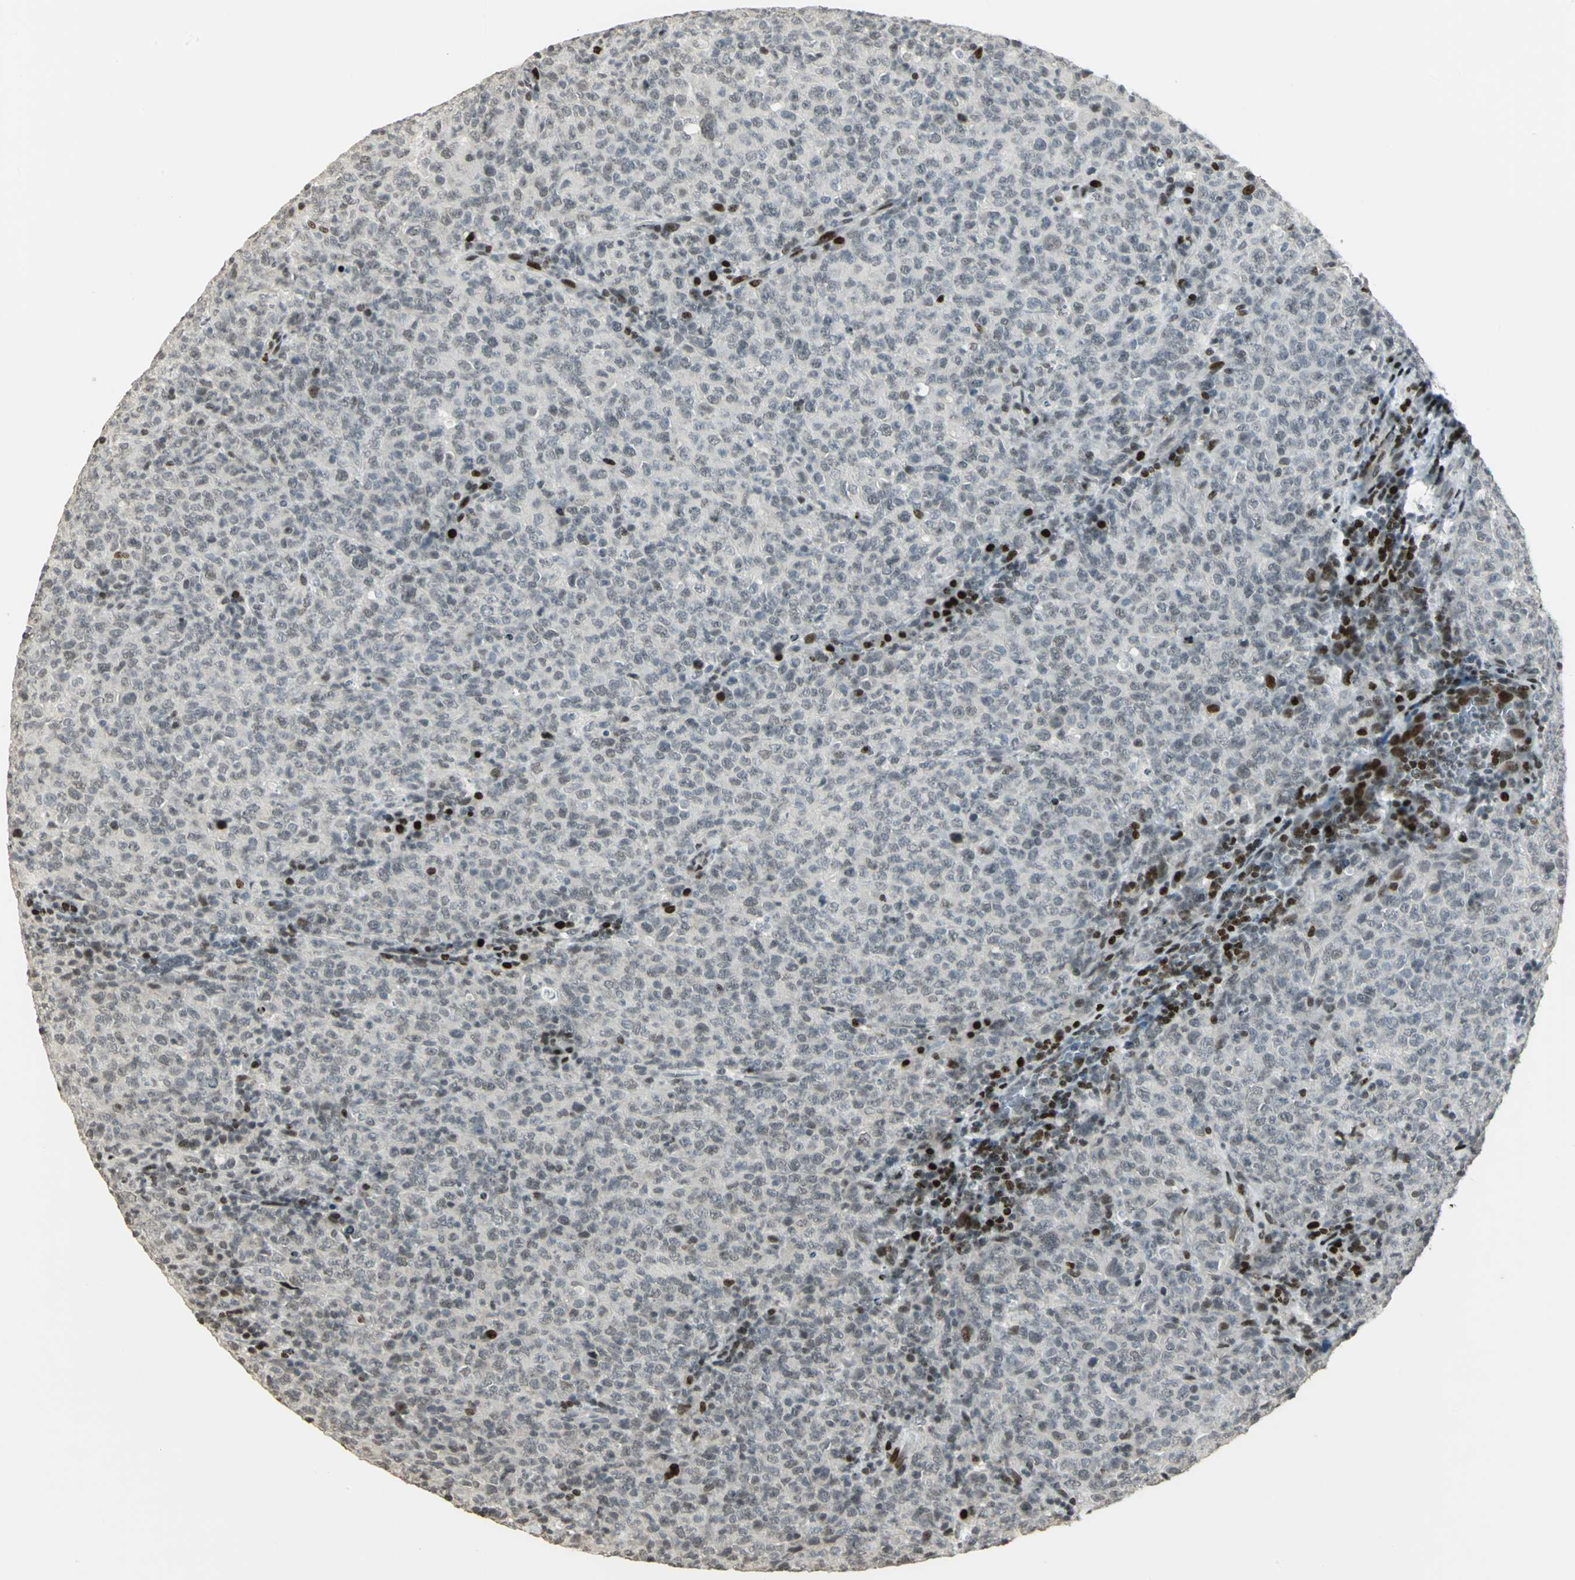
{"staining": {"intensity": "weak", "quantity": "<25%", "location": "nuclear"}, "tissue": "lymphoma", "cell_type": "Tumor cells", "image_type": "cancer", "snomed": [{"axis": "morphology", "description": "Malignant lymphoma, non-Hodgkin's type, High grade"}, {"axis": "topography", "description": "Tonsil"}], "caption": "An immunohistochemistry (IHC) image of lymphoma is shown. There is no staining in tumor cells of lymphoma.", "gene": "KDM1A", "patient": {"sex": "female", "age": 36}}